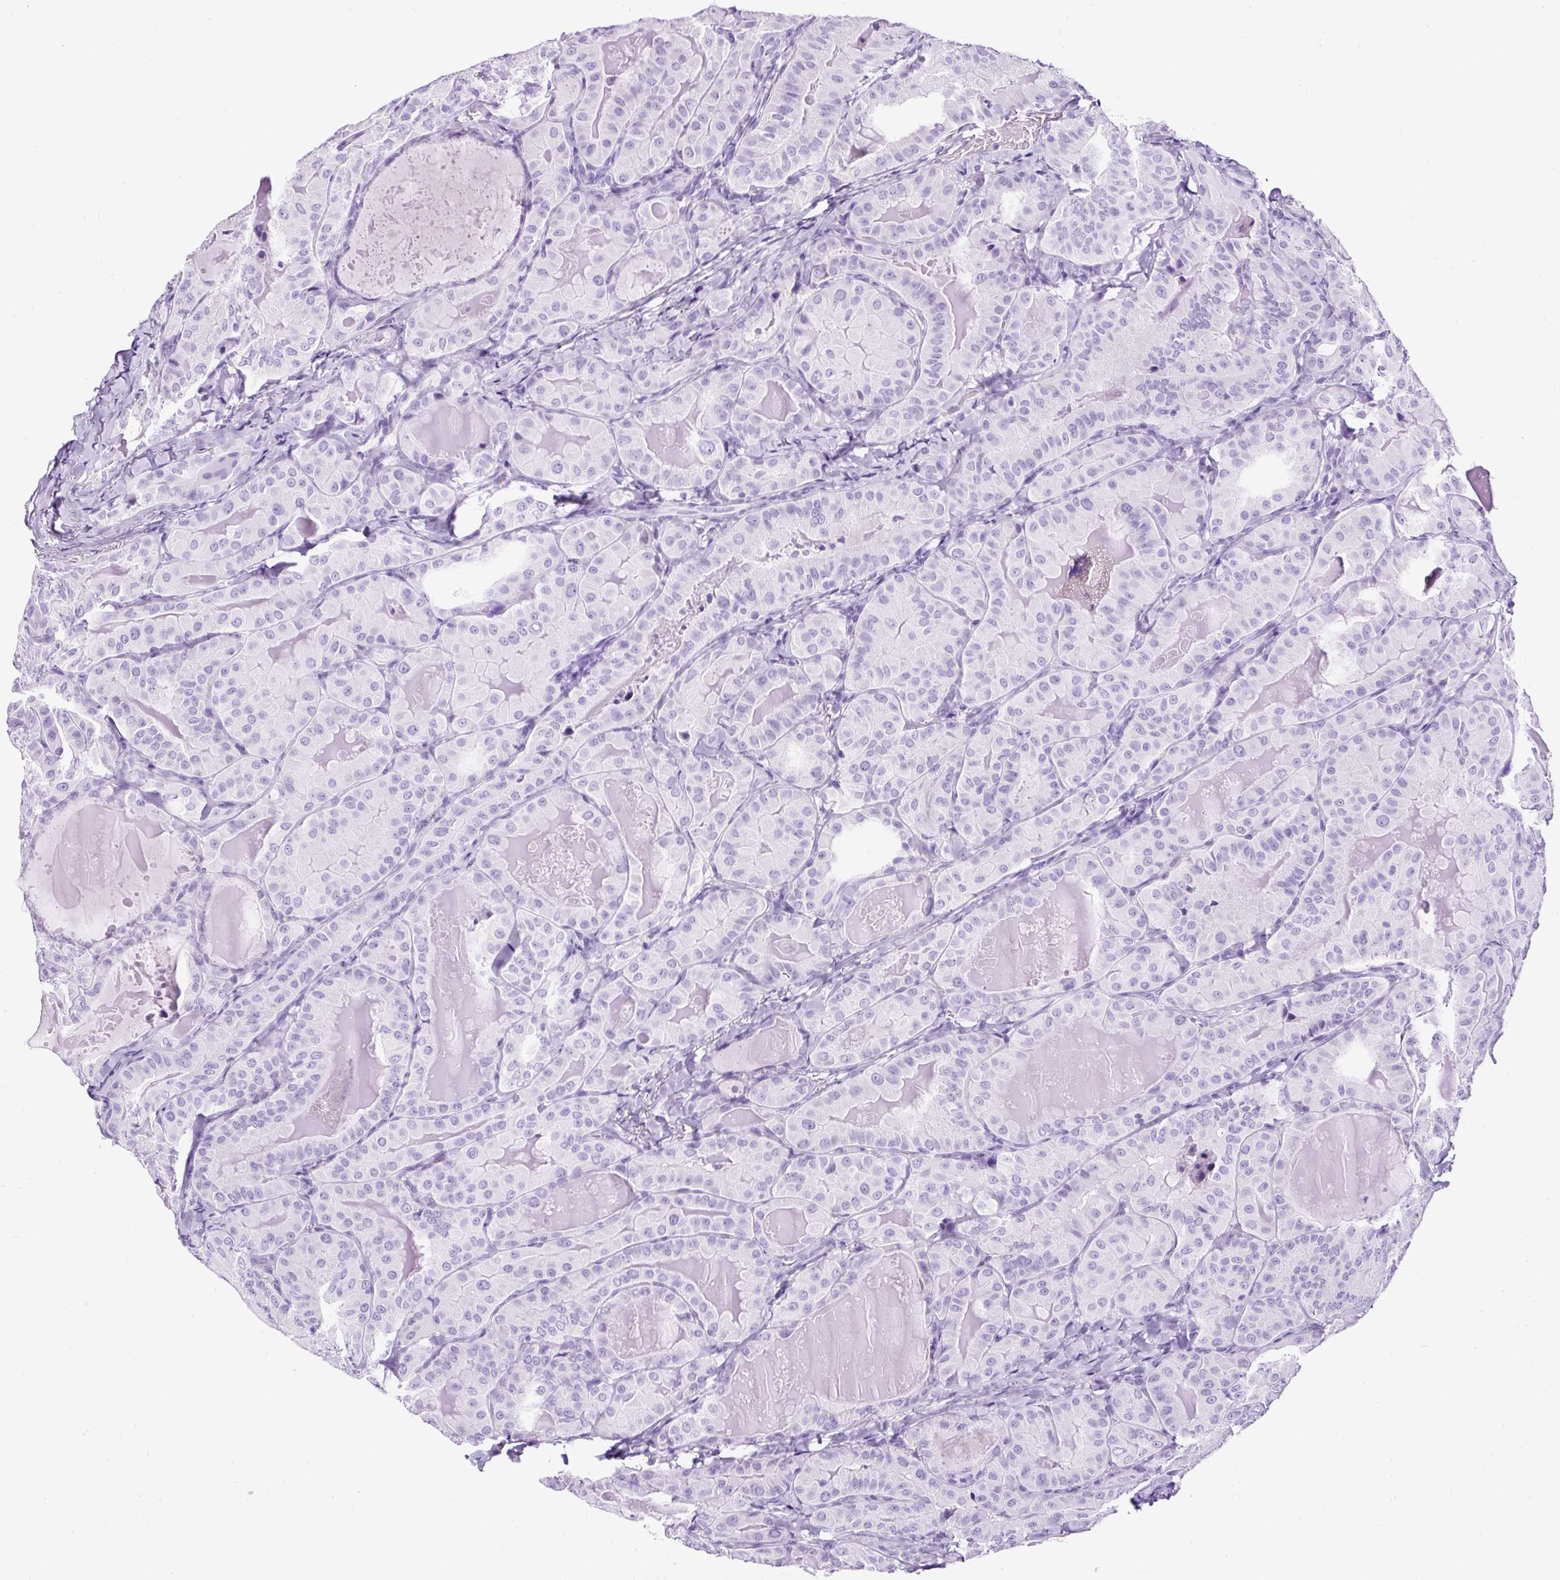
{"staining": {"intensity": "negative", "quantity": "none", "location": "none"}, "tissue": "thyroid cancer", "cell_type": "Tumor cells", "image_type": "cancer", "snomed": [{"axis": "morphology", "description": "Papillary adenocarcinoma, NOS"}, {"axis": "topography", "description": "Thyroid gland"}], "caption": "The image shows no staining of tumor cells in thyroid papillary adenocarcinoma.", "gene": "NTS", "patient": {"sex": "female", "age": 68}}